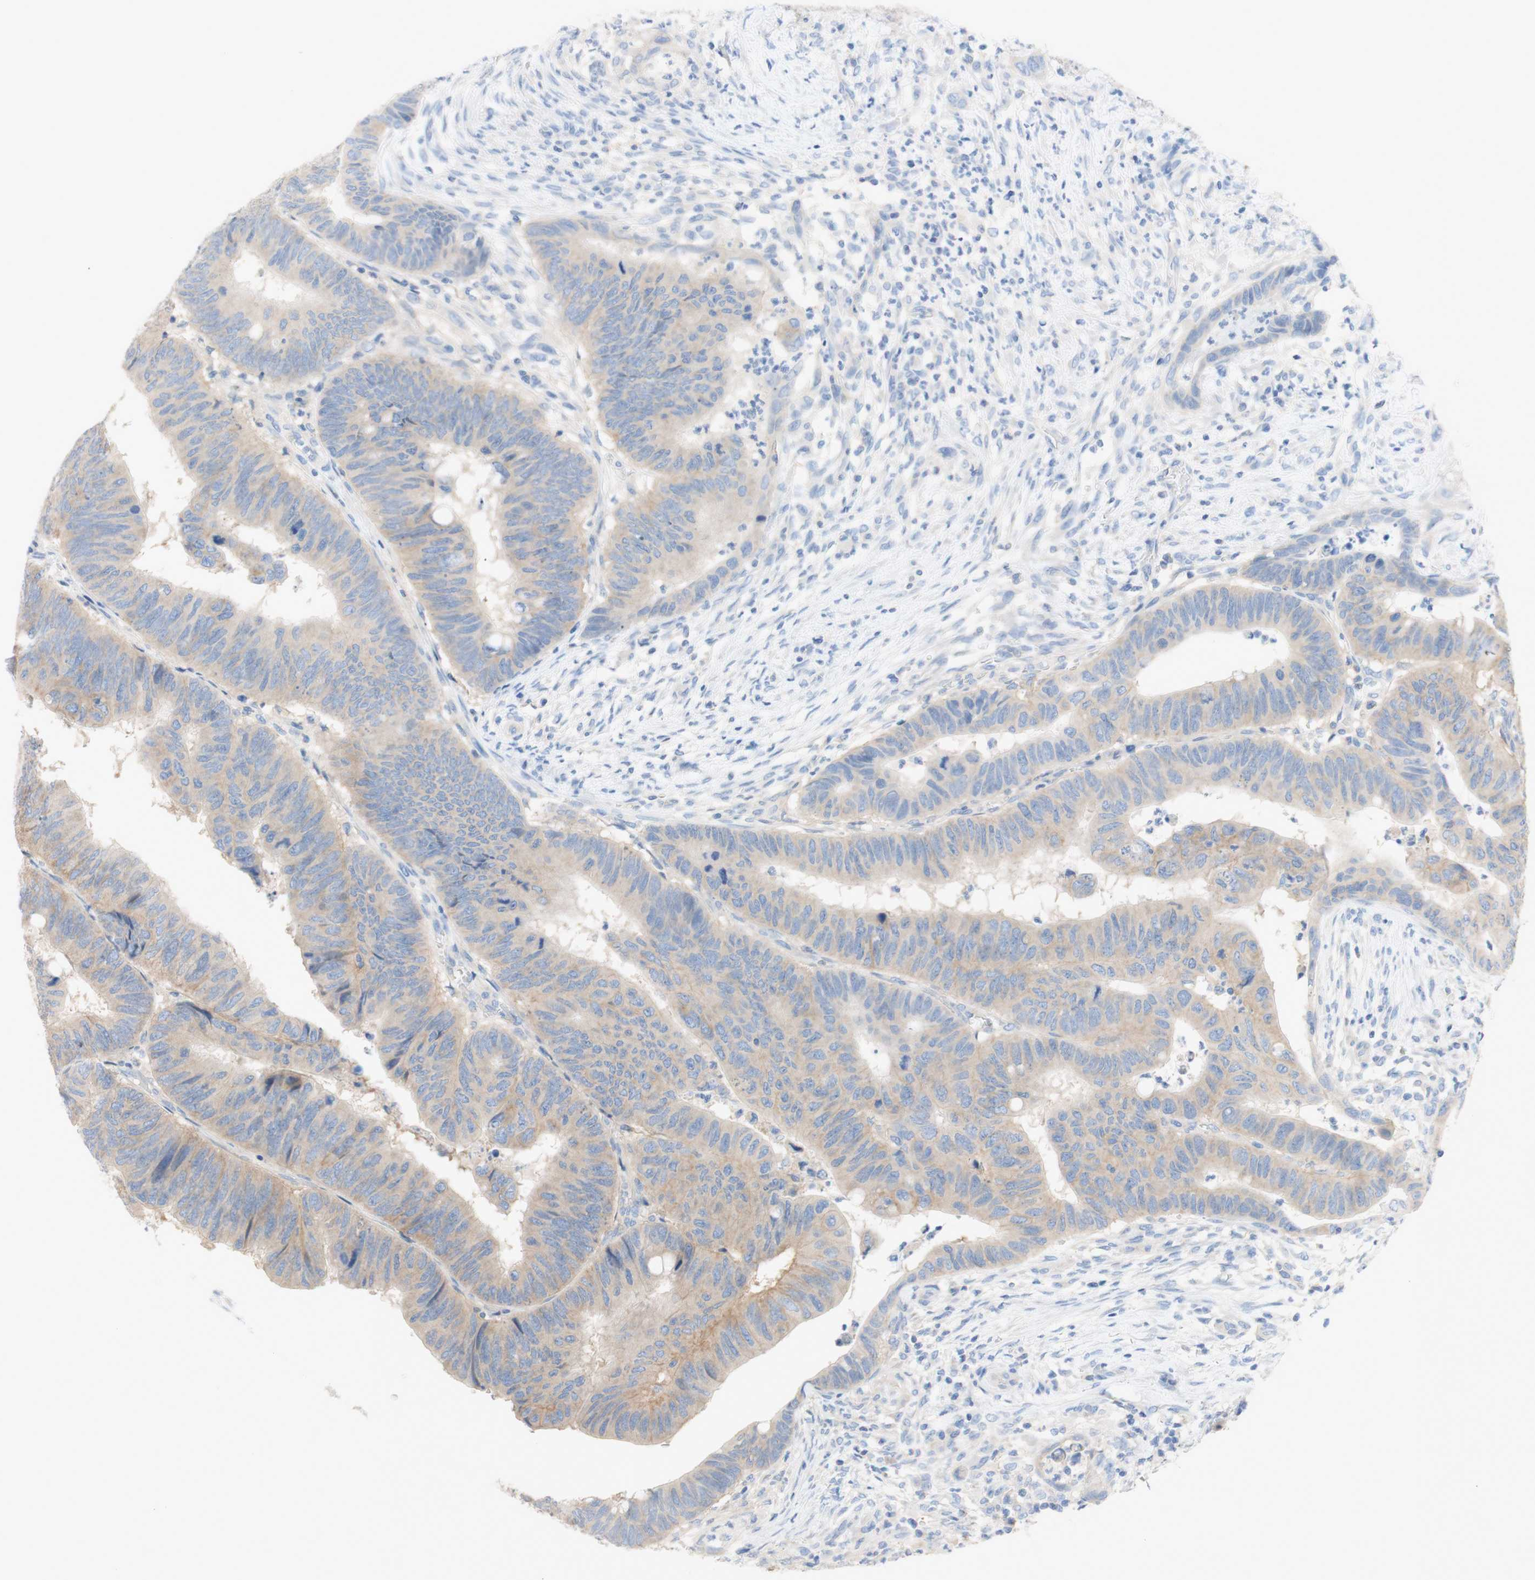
{"staining": {"intensity": "weak", "quantity": ">75%", "location": "cytoplasmic/membranous"}, "tissue": "colorectal cancer", "cell_type": "Tumor cells", "image_type": "cancer", "snomed": [{"axis": "morphology", "description": "Normal tissue, NOS"}, {"axis": "morphology", "description": "Adenocarcinoma, NOS"}, {"axis": "topography", "description": "Rectum"}, {"axis": "topography", "description": "Peripheral nerve tissue"}], "caption": "DAB (3,3'-diaminobenzidine) immunohistochemical staining of human adenocarcinoma (colorectal) displays weak cytoplasmic/membranous protein positivity in approximately >75% of tumor cells.", "gene": "ATP2B1", "patient": {"sex": "male", "age": 92}}